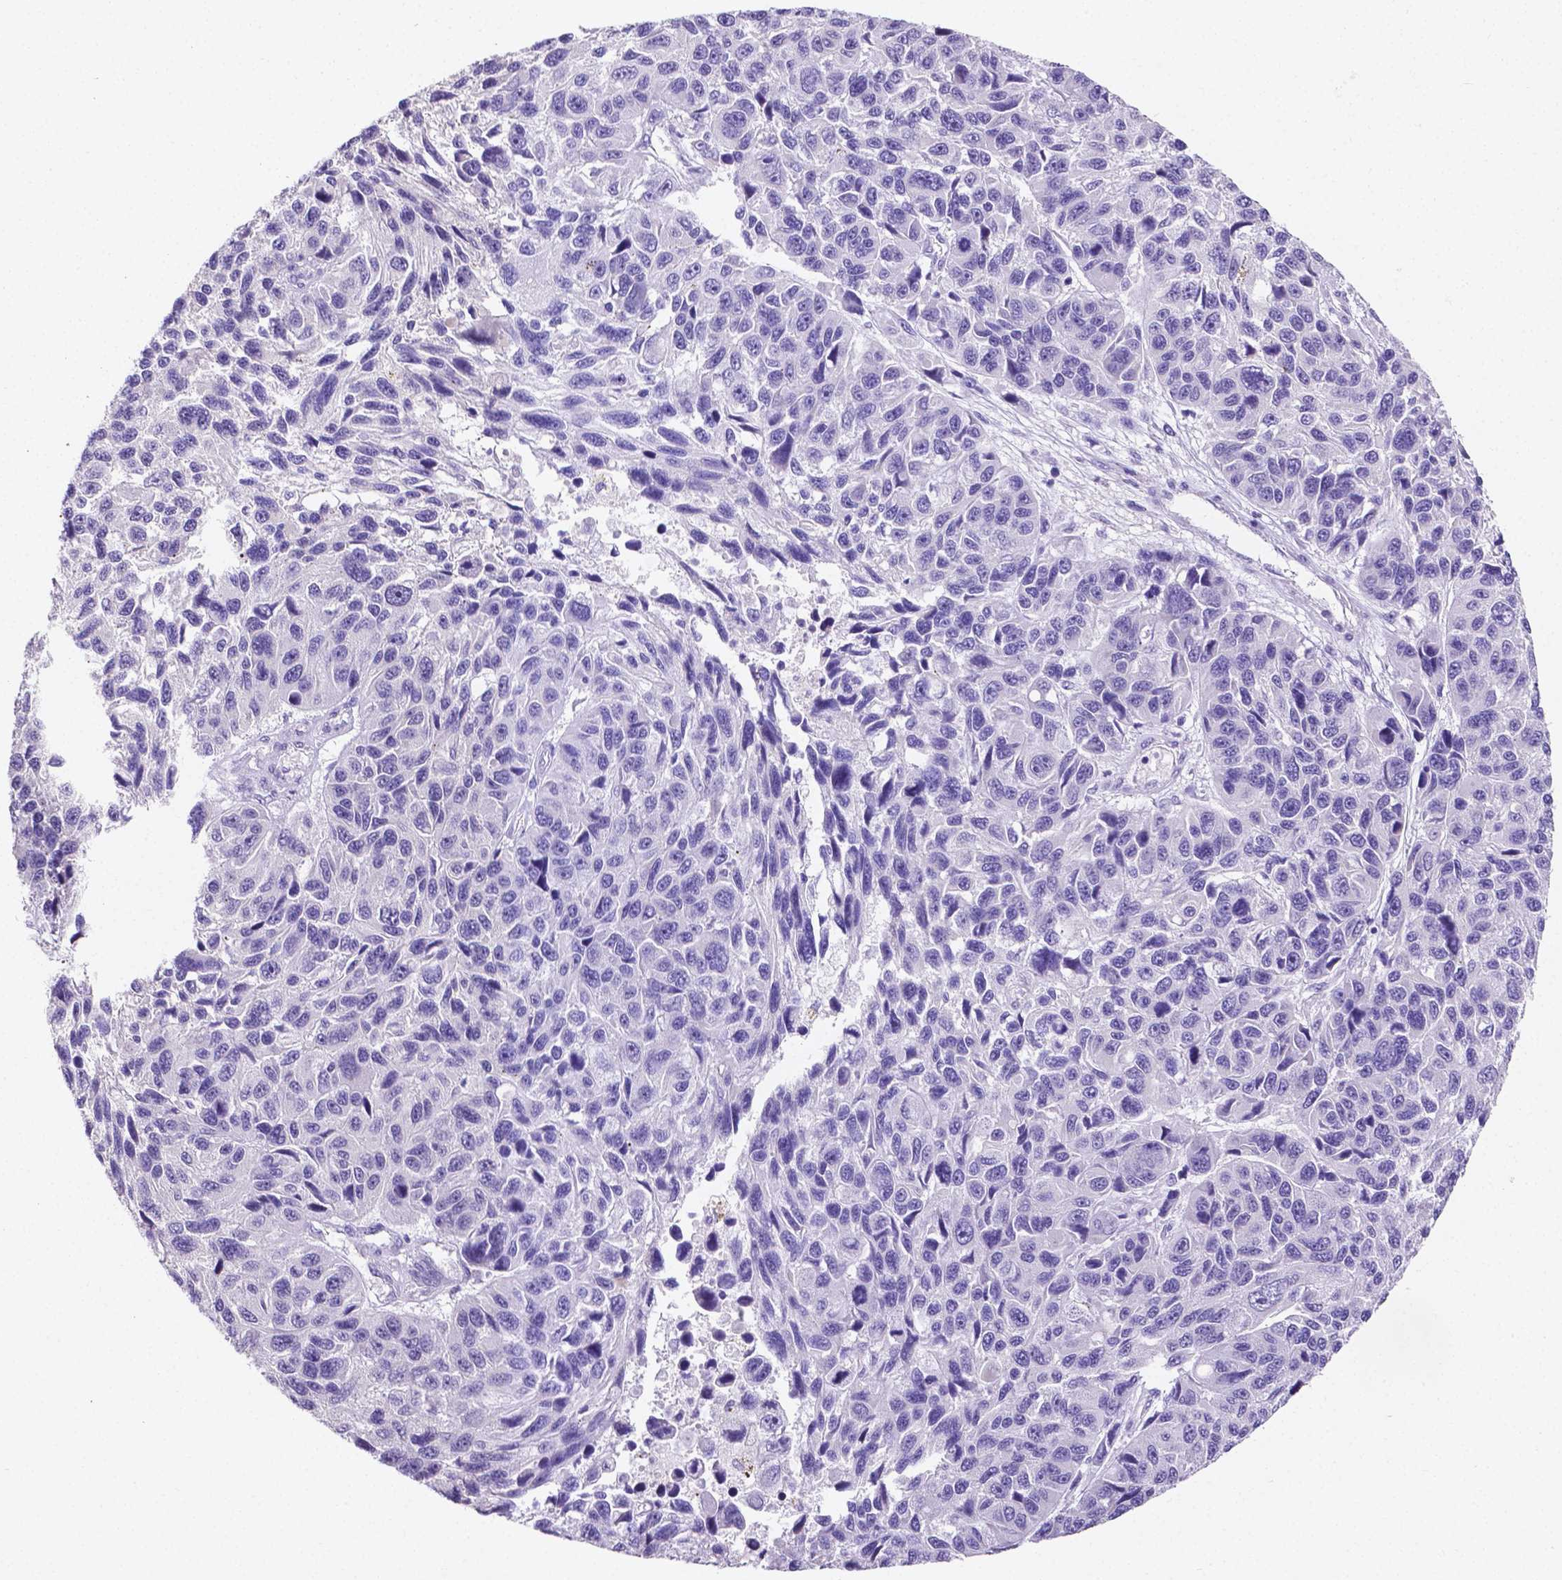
{"staining": {"intensity": "negative", "quantity": "none", "location": "none"}, "tissue": "melanoma", "cell_type": "Tumor cells", "image_type": "cancer", "snomed": [{"axis": "morphology", "description": "Malignant melanoma, NOS"}, {"axis": "topography", "description": "Skin"}], "caption": "An image of melanoma stained for a protein exhibits no brown staining in tumor cells.", "gene": "SLC22A2", "patient": {"sex": "male", "age": 53}}